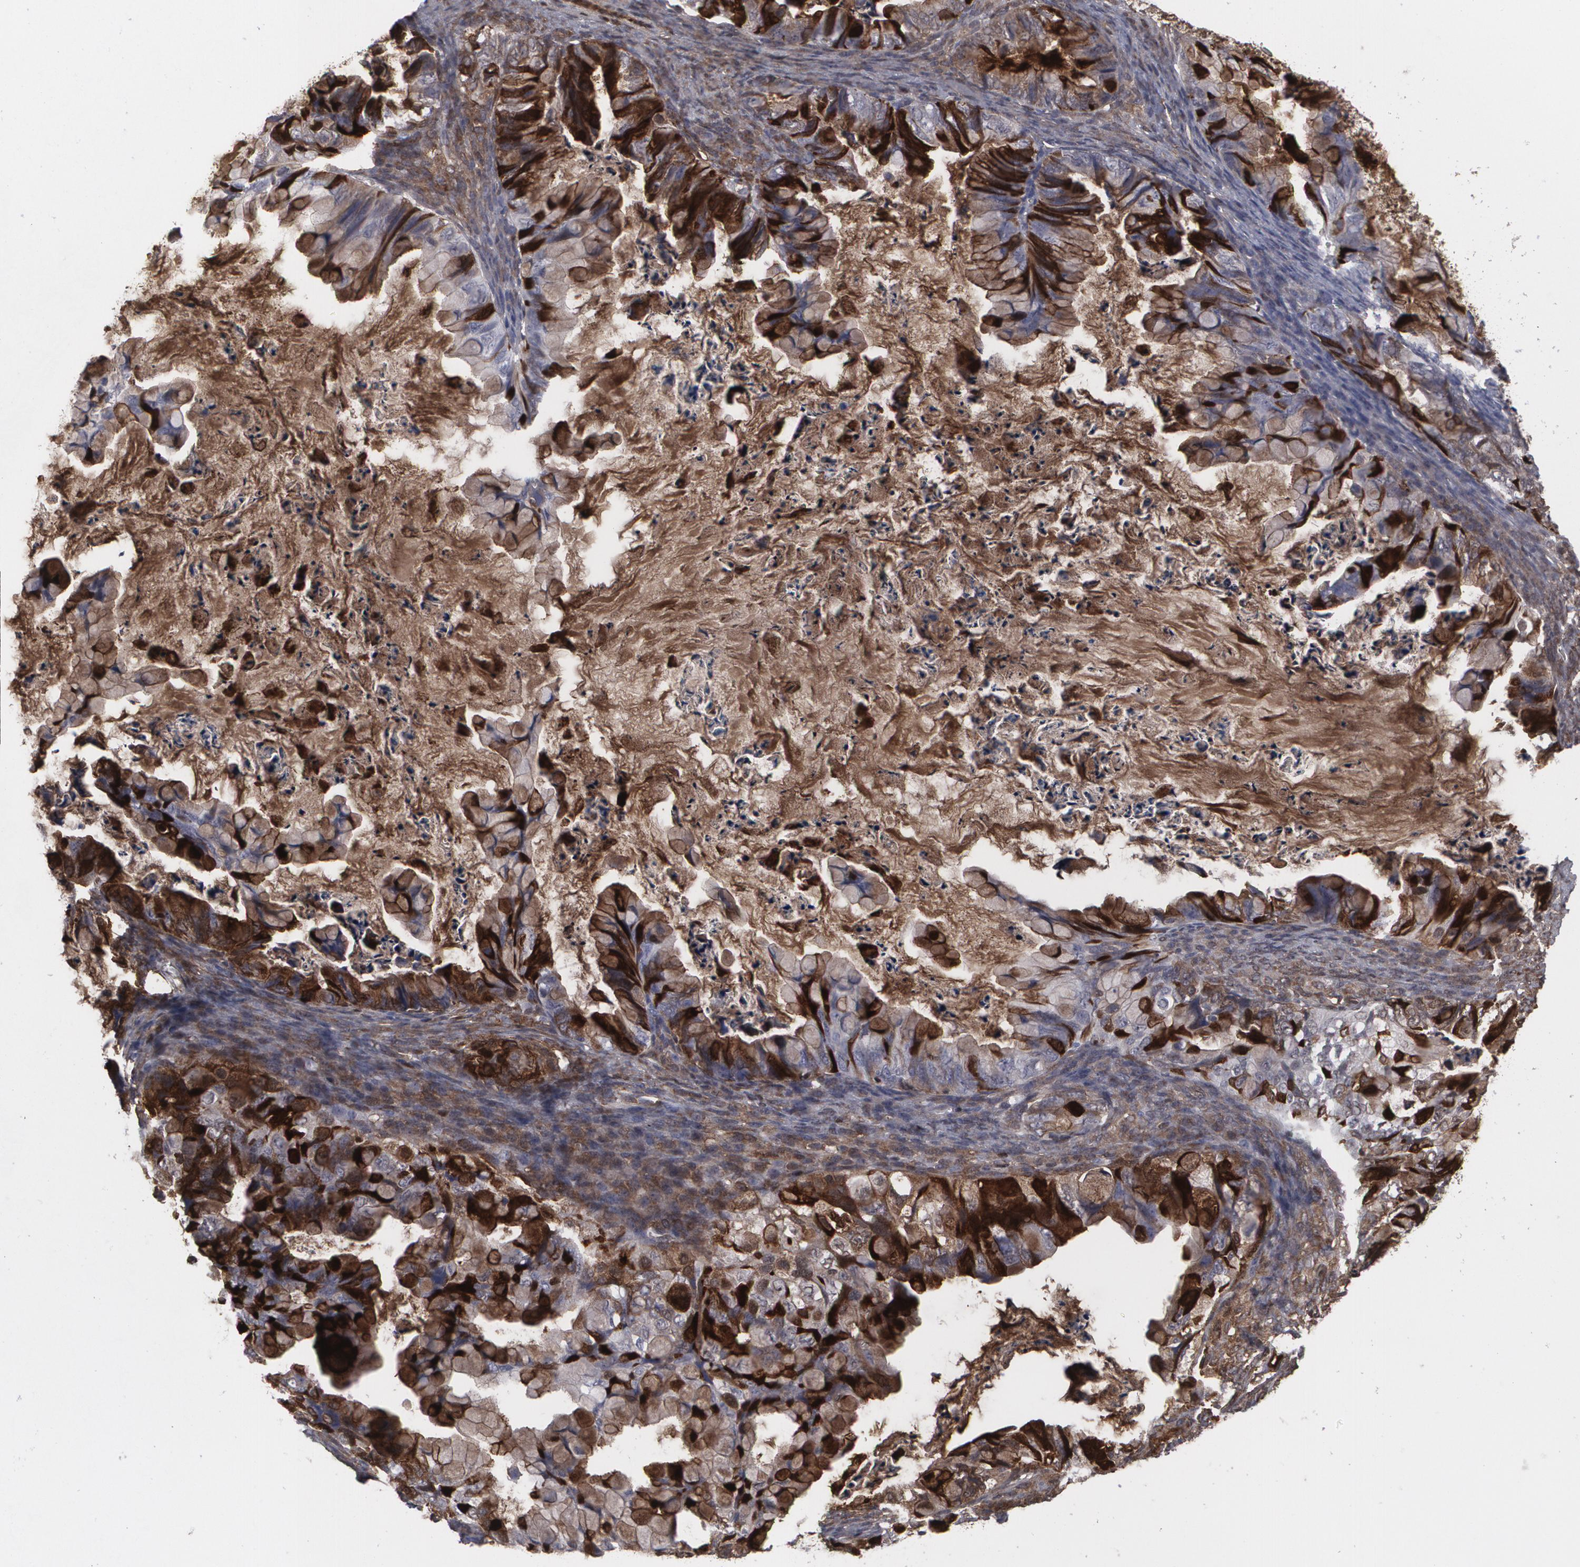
{"staining": {"intensity": "moderate", "quantity": "<25%", "location": "cytoplasmic/membranous"}, "tissue": "ovarian cancer", "cell_type": "Tumor cells", "image_type": "cancer", "snomed": [{"axis": "morphology", "description": "Cystadenocarcinoma, serous, NOS"}, {"axis": "topography", "description": "Ovary"}], "caption": "Human ovarian serous cystadenocarcinoma stained with a protein marker demonstrates moderate staining in tumor cells.", "gene": "LRG1", "patient": {"sex": "female", "age": 71}}